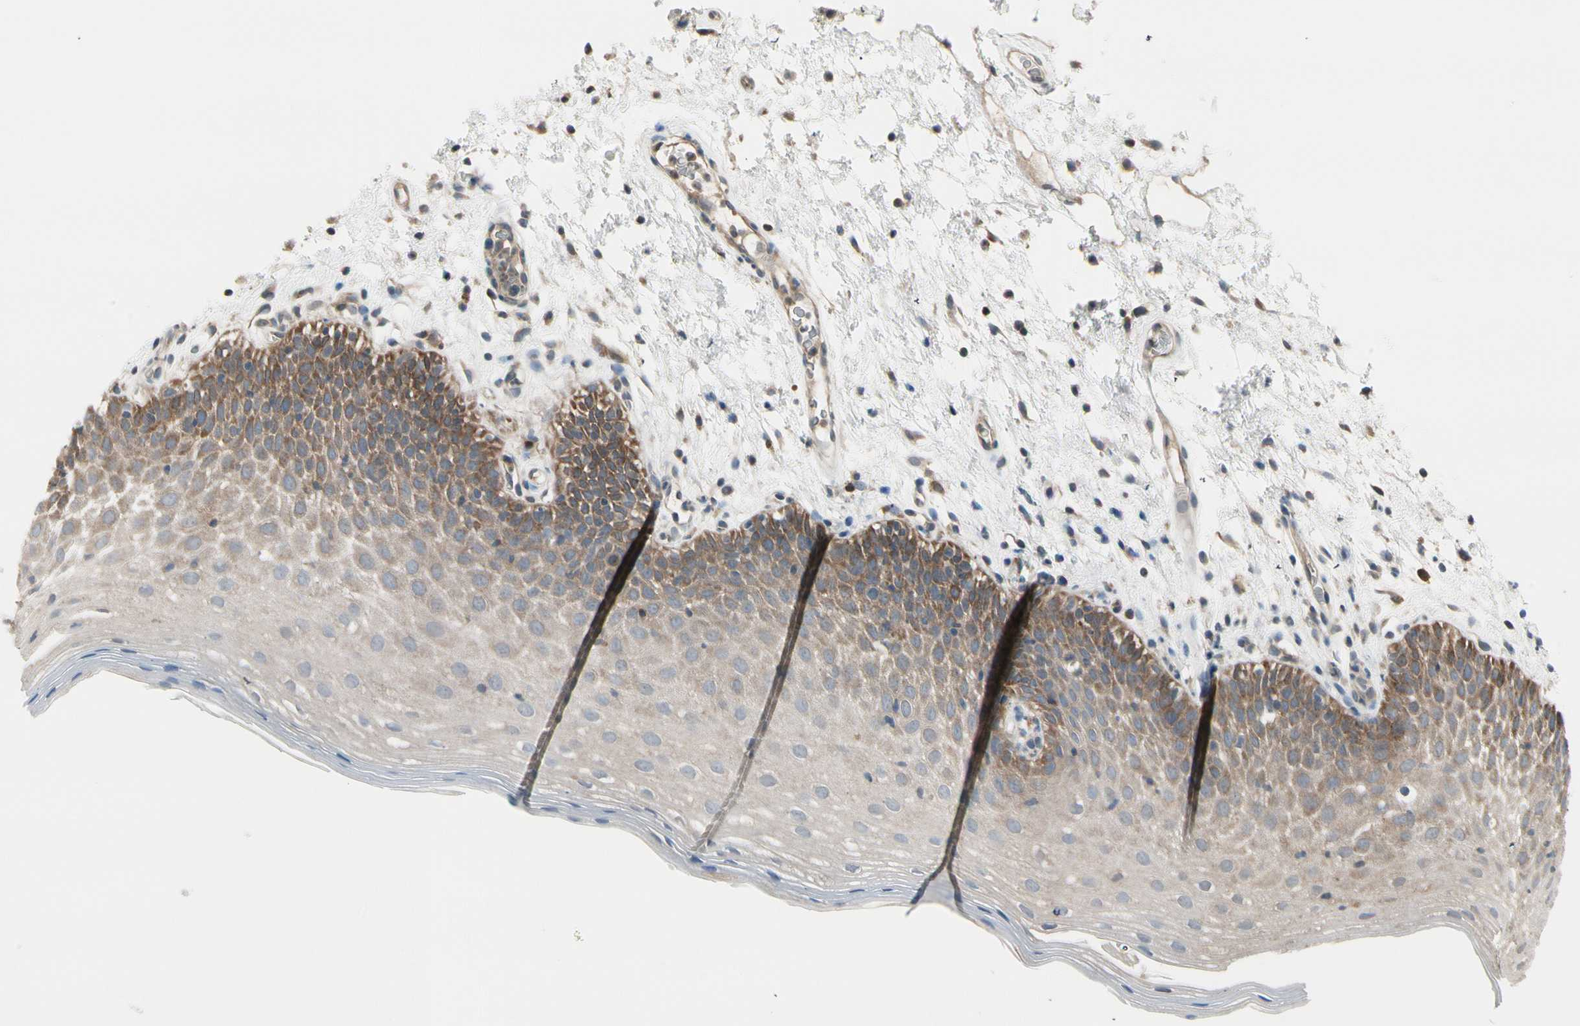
{"staining": {"intensity": "moderate", "quantity": ">75%", "location": "cytoplasmic/membranous"}, "tissue": "oral mucosa", "cell_type": "Squamous epithelial cells", "image_type": "normal", "snomed": [{"axis": "morphology", "description": "Normal tissue, NOS"}, {"axis": "morphology", "description": "Squamous cell carcinoma, NOS"}, {"axis": "topography", "description": "Skeletal muscle"}, {"axis": "topography", "description": "Oral tissue"}], "caption": "Protein analysis of normal oral mucosa demonstrates moderate cytoplasmic/membranous expression in approximately >75% of squamous epithelial cells. The staining was performed using DAB (3,3'-diaminobenzidine), with brown indicating positive protein expression. Nuclei are stained blue with hematoxylin.", "gene": "OXSR1", "patient": {"sex": "male", "age": 71}}